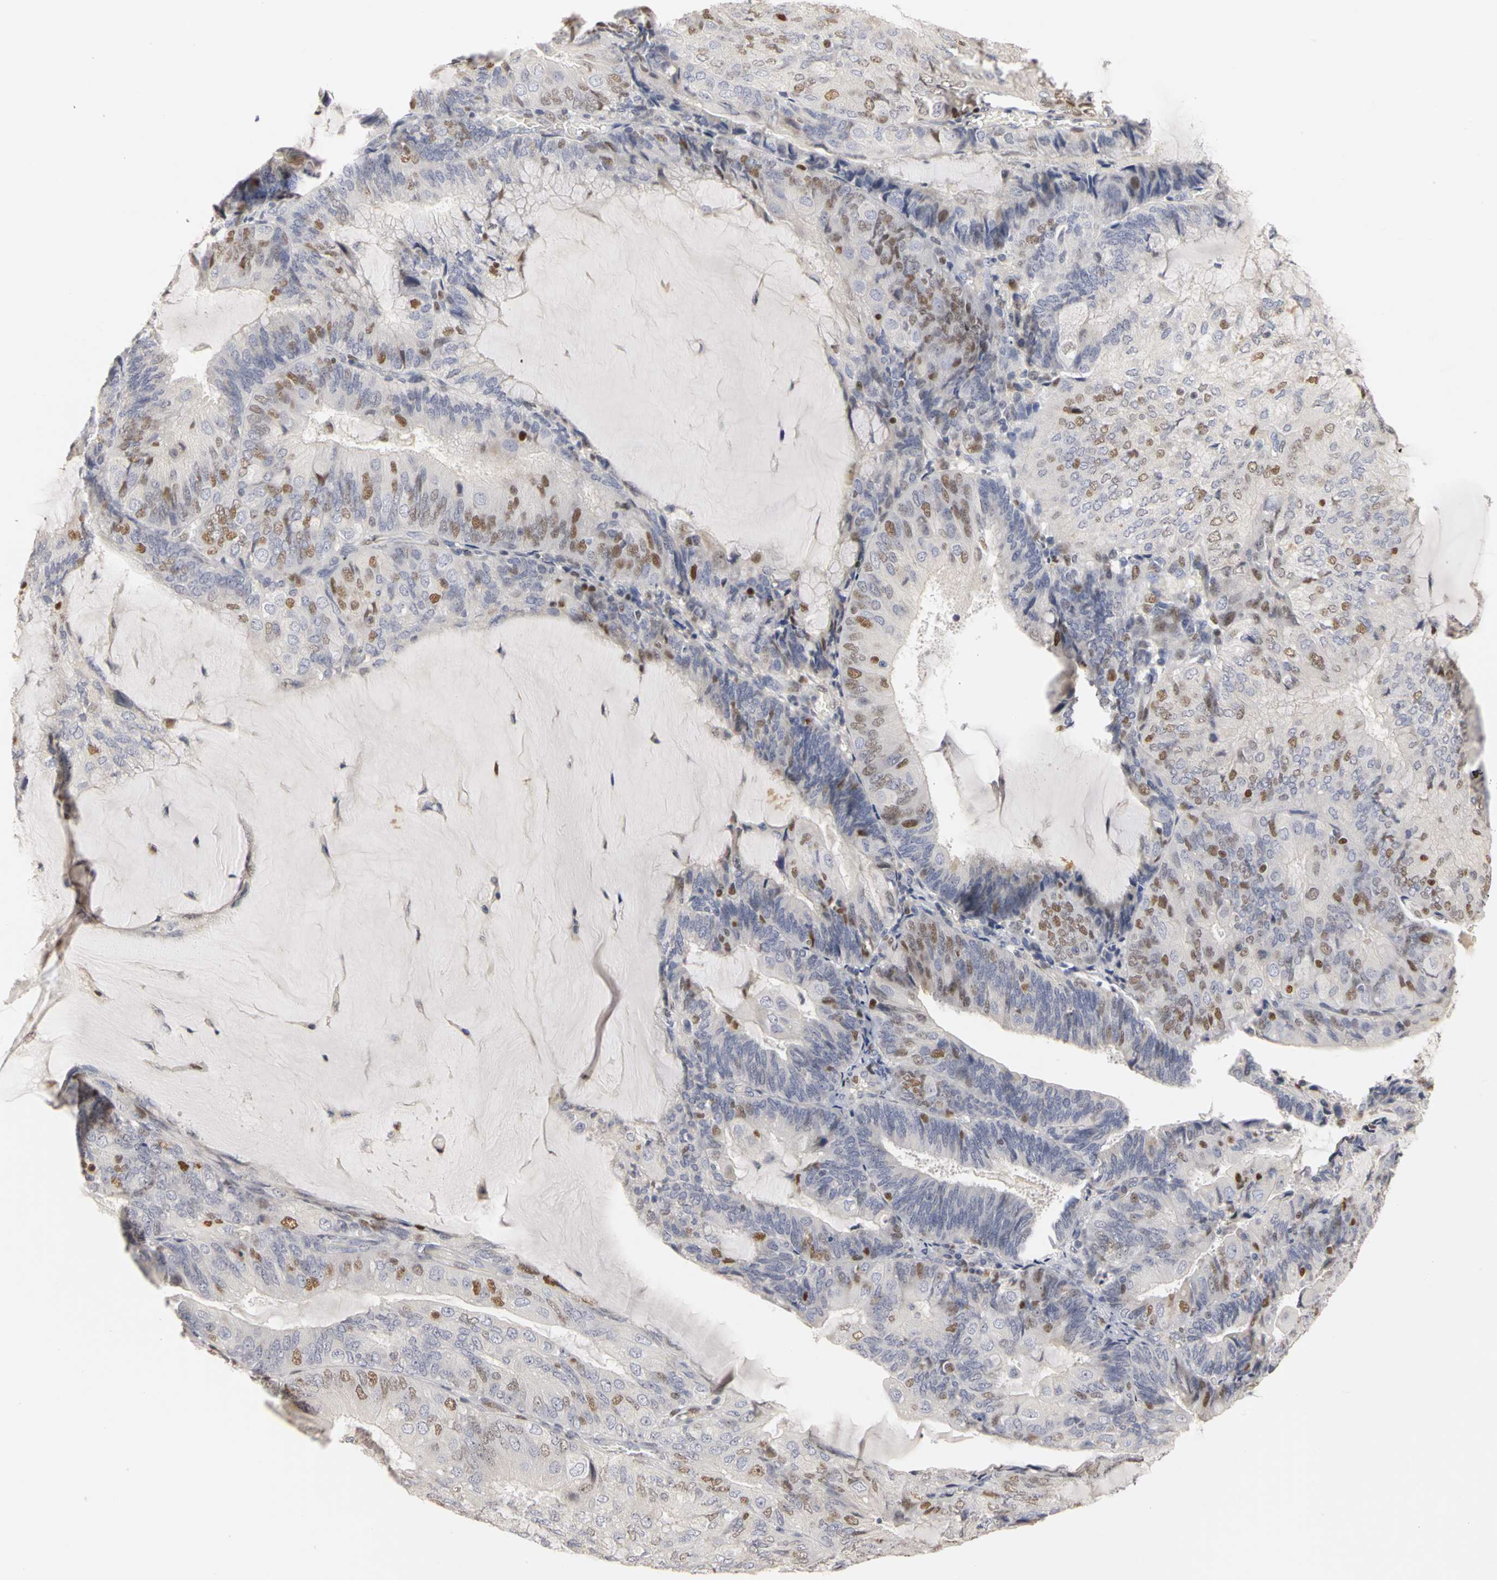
{"staining": {"intensity": "moderate", "quantity": "<25%", "location": "nuclear"}, "tissue": "endometrial cancer", "cell_type": "Tumor cells", "image_type": "cancer", "snomed": [{"axis": "morphology", "description": "Adenocarcinoma, NOS"}, {"axis": "topography", "description": "Endometrium"}], "caption": "Human endometrial adenocarcinoma stained with a brown dye demonstrates moderate nuclear positive positivity in about <25% of tumor cells.", "gene": "MCM6", "patient": {"sex": "female", "age": 81}}